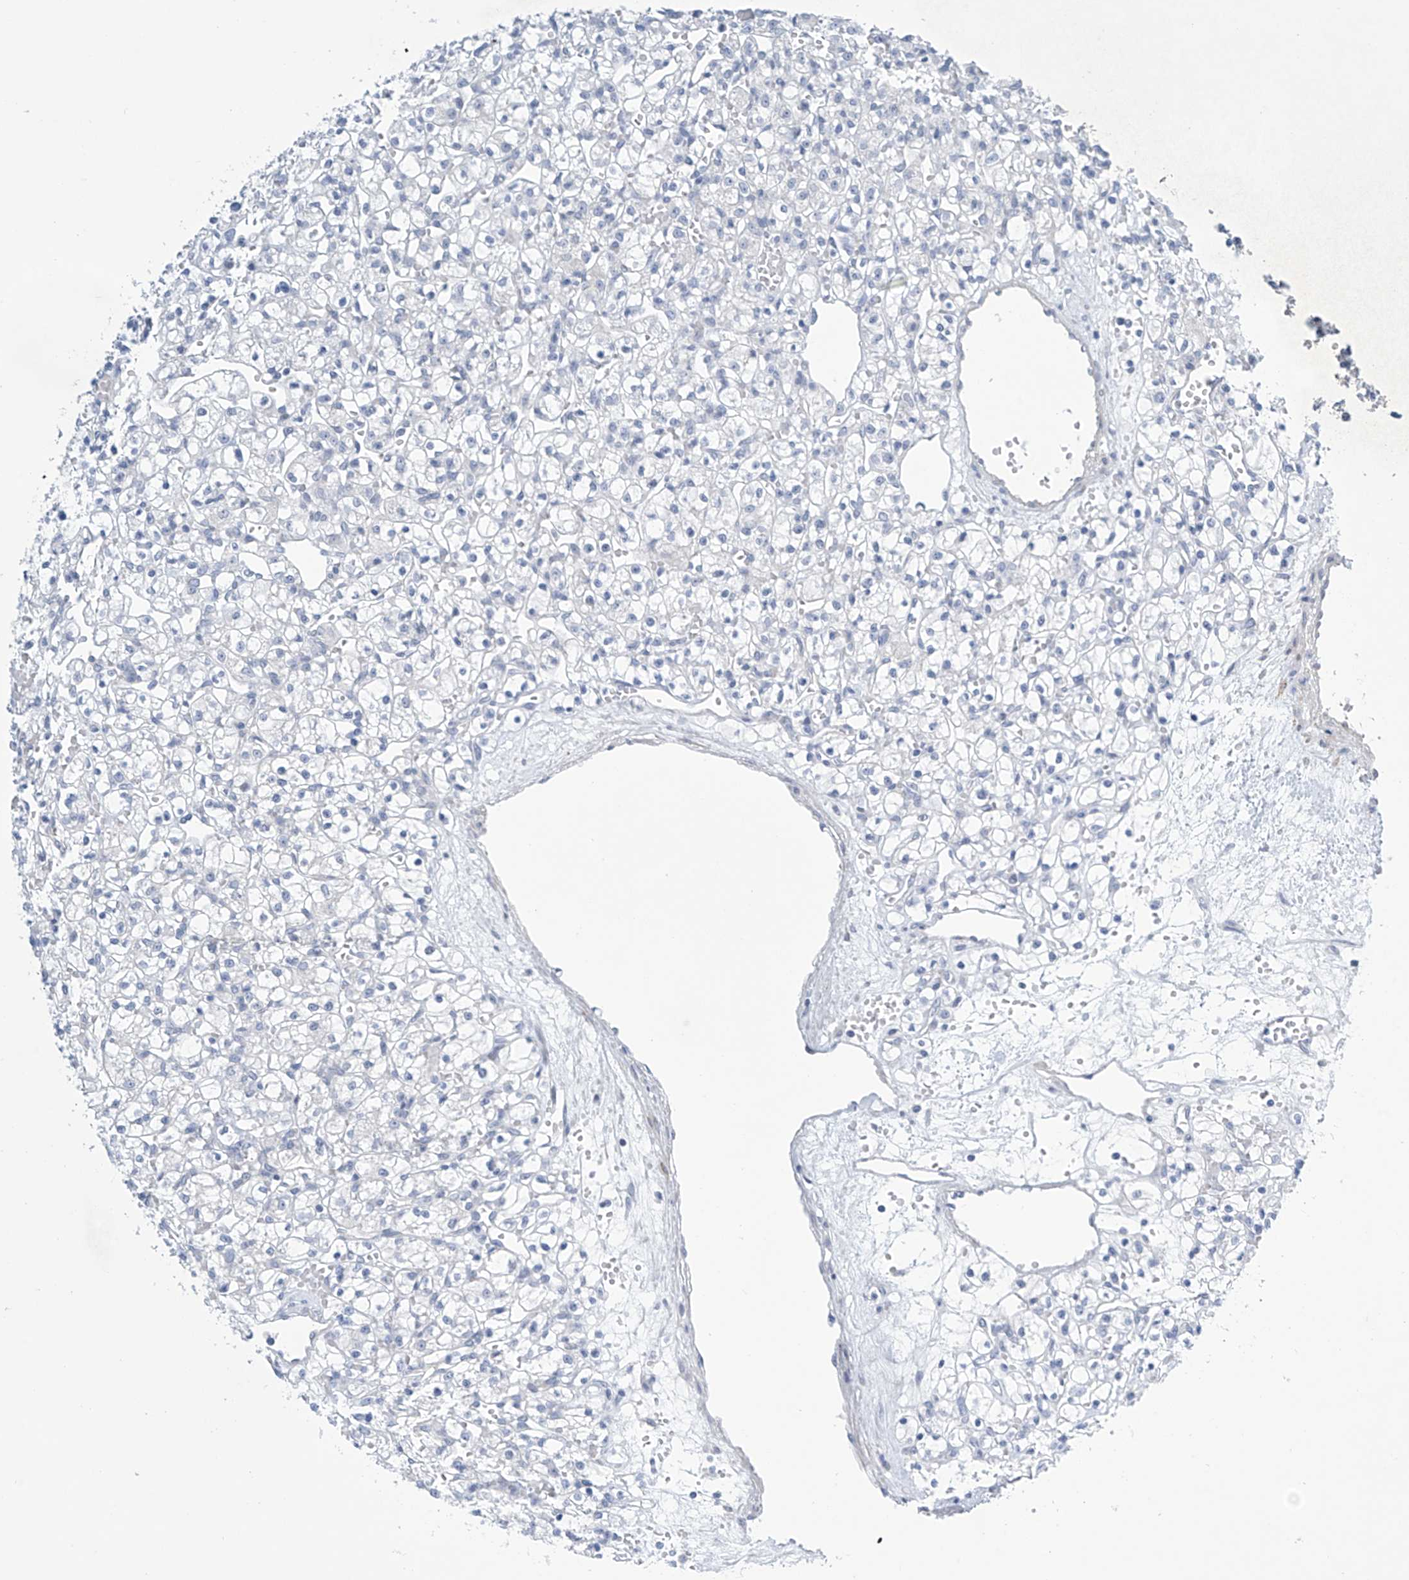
{"staining": {"intensity": "negative", "quantity": "none", "location": "none"}, "tissue": "renal cancer", "cell_type": "Tumor cells", "image_type": "cancer", "snomed": [{"axis": "morphology", "description": "Adenocarcinoma, NOS"}, {"axis": "topography", "description": "Kidney"}], "caption": "DAB immunohistochemical staining of renal cancer shows no significant staining in tumor cells.", "gene": "SLC35A5", "patient": {"sex": "female", "age": 59}}